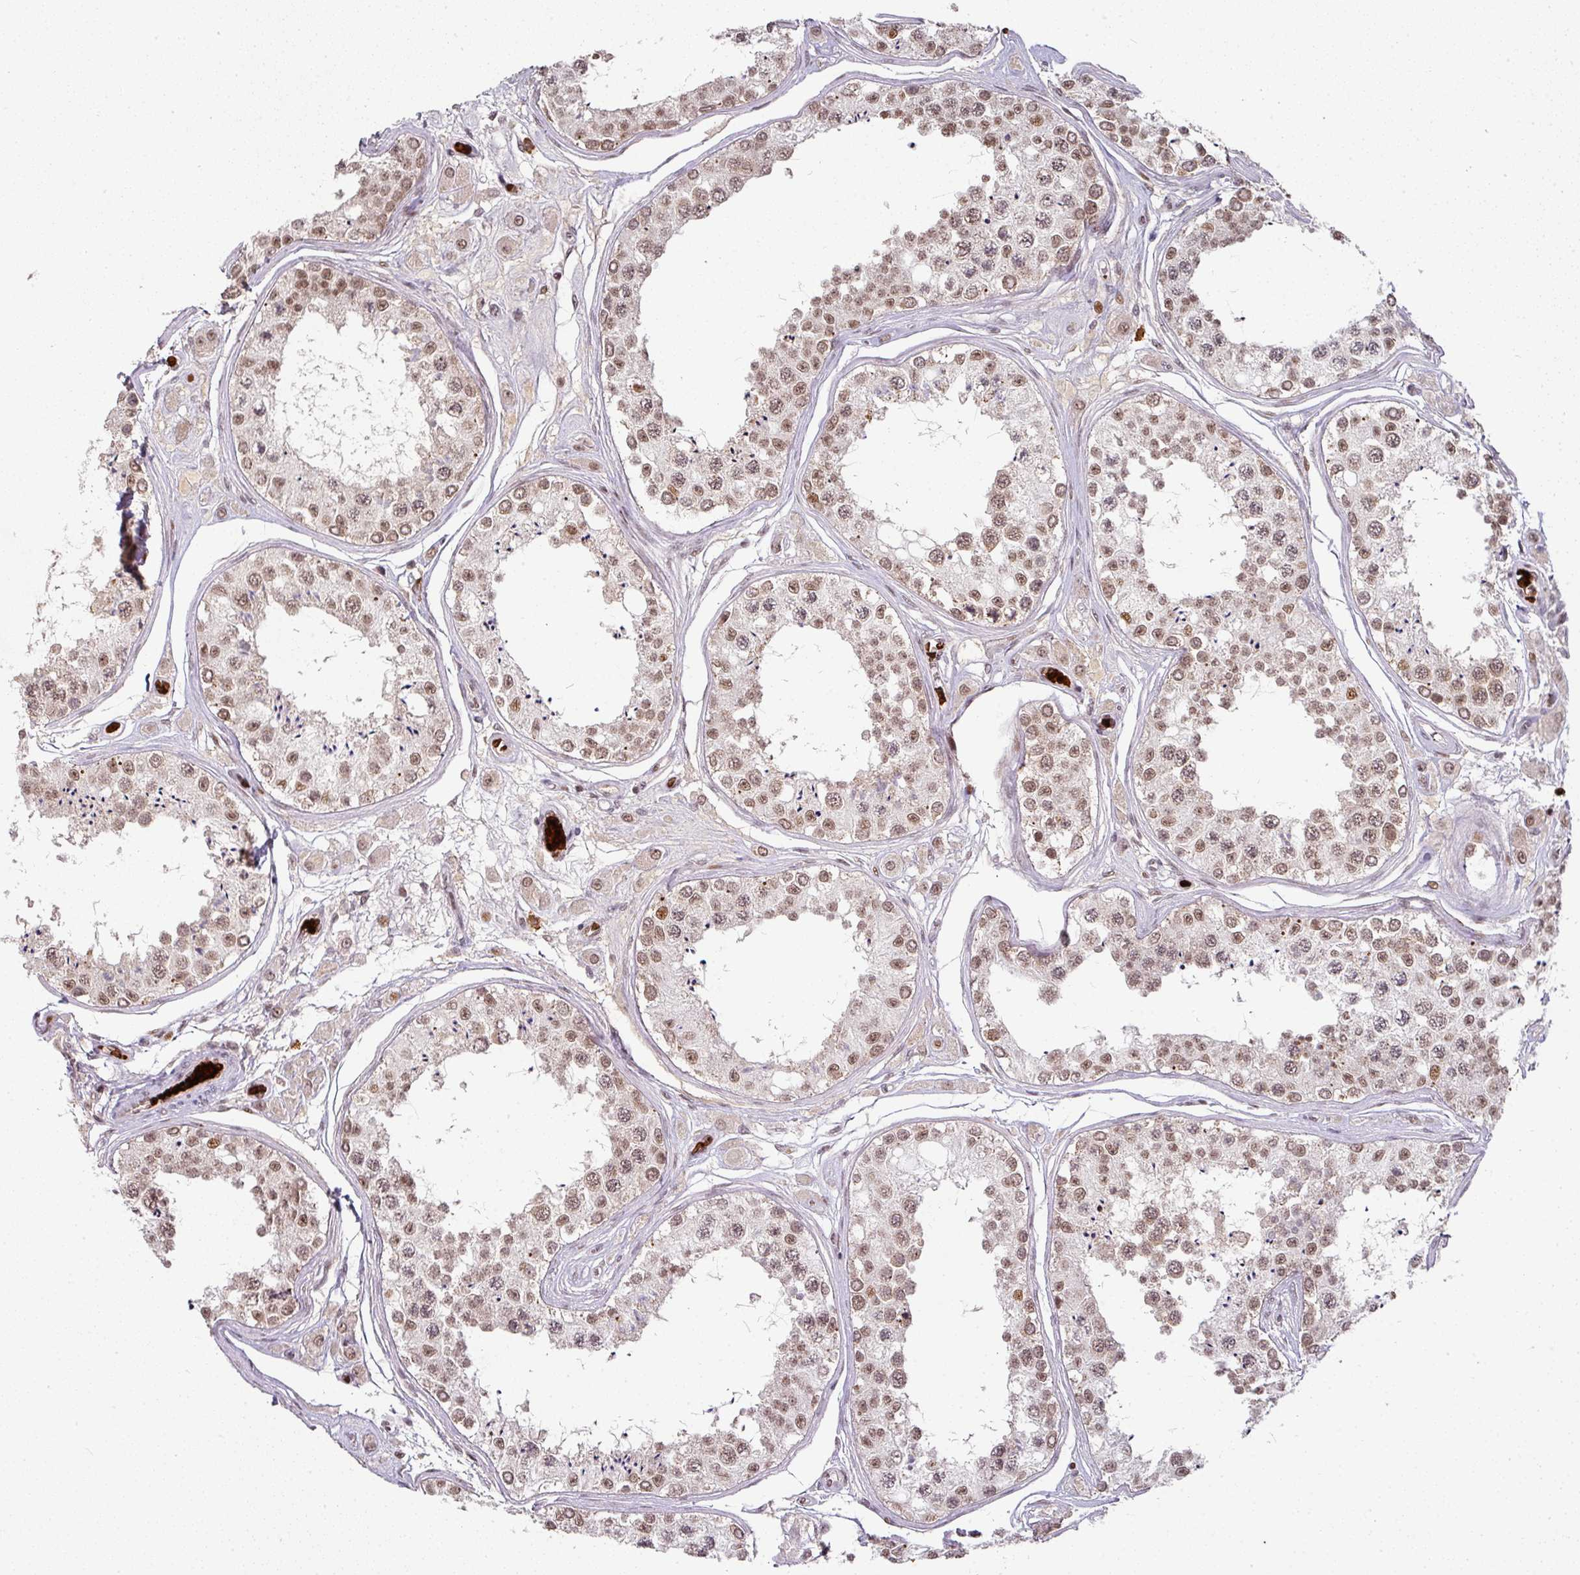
{"staining": {"intensity": "moderate", "quantity": ">75%", "location": "nuclear"}, "tissue": "testis", "cell_type": "Cells in seminiferous ducts", "image_type": "normal", "snomed": [{"axis": "morphology", "description": "Normal tissue, NOS"}, {"axis": "topography", "description": "Testis"}], "caption": "DAB (3,3'-diaminobenzidine) immunohistochemical staining of benign human testis demonstrates moderate nuclear protein staining in about >75% of cells in seminiferous ducts.", "gene": "NEIL1", "patient": {"sex": "male", "age": 25}}